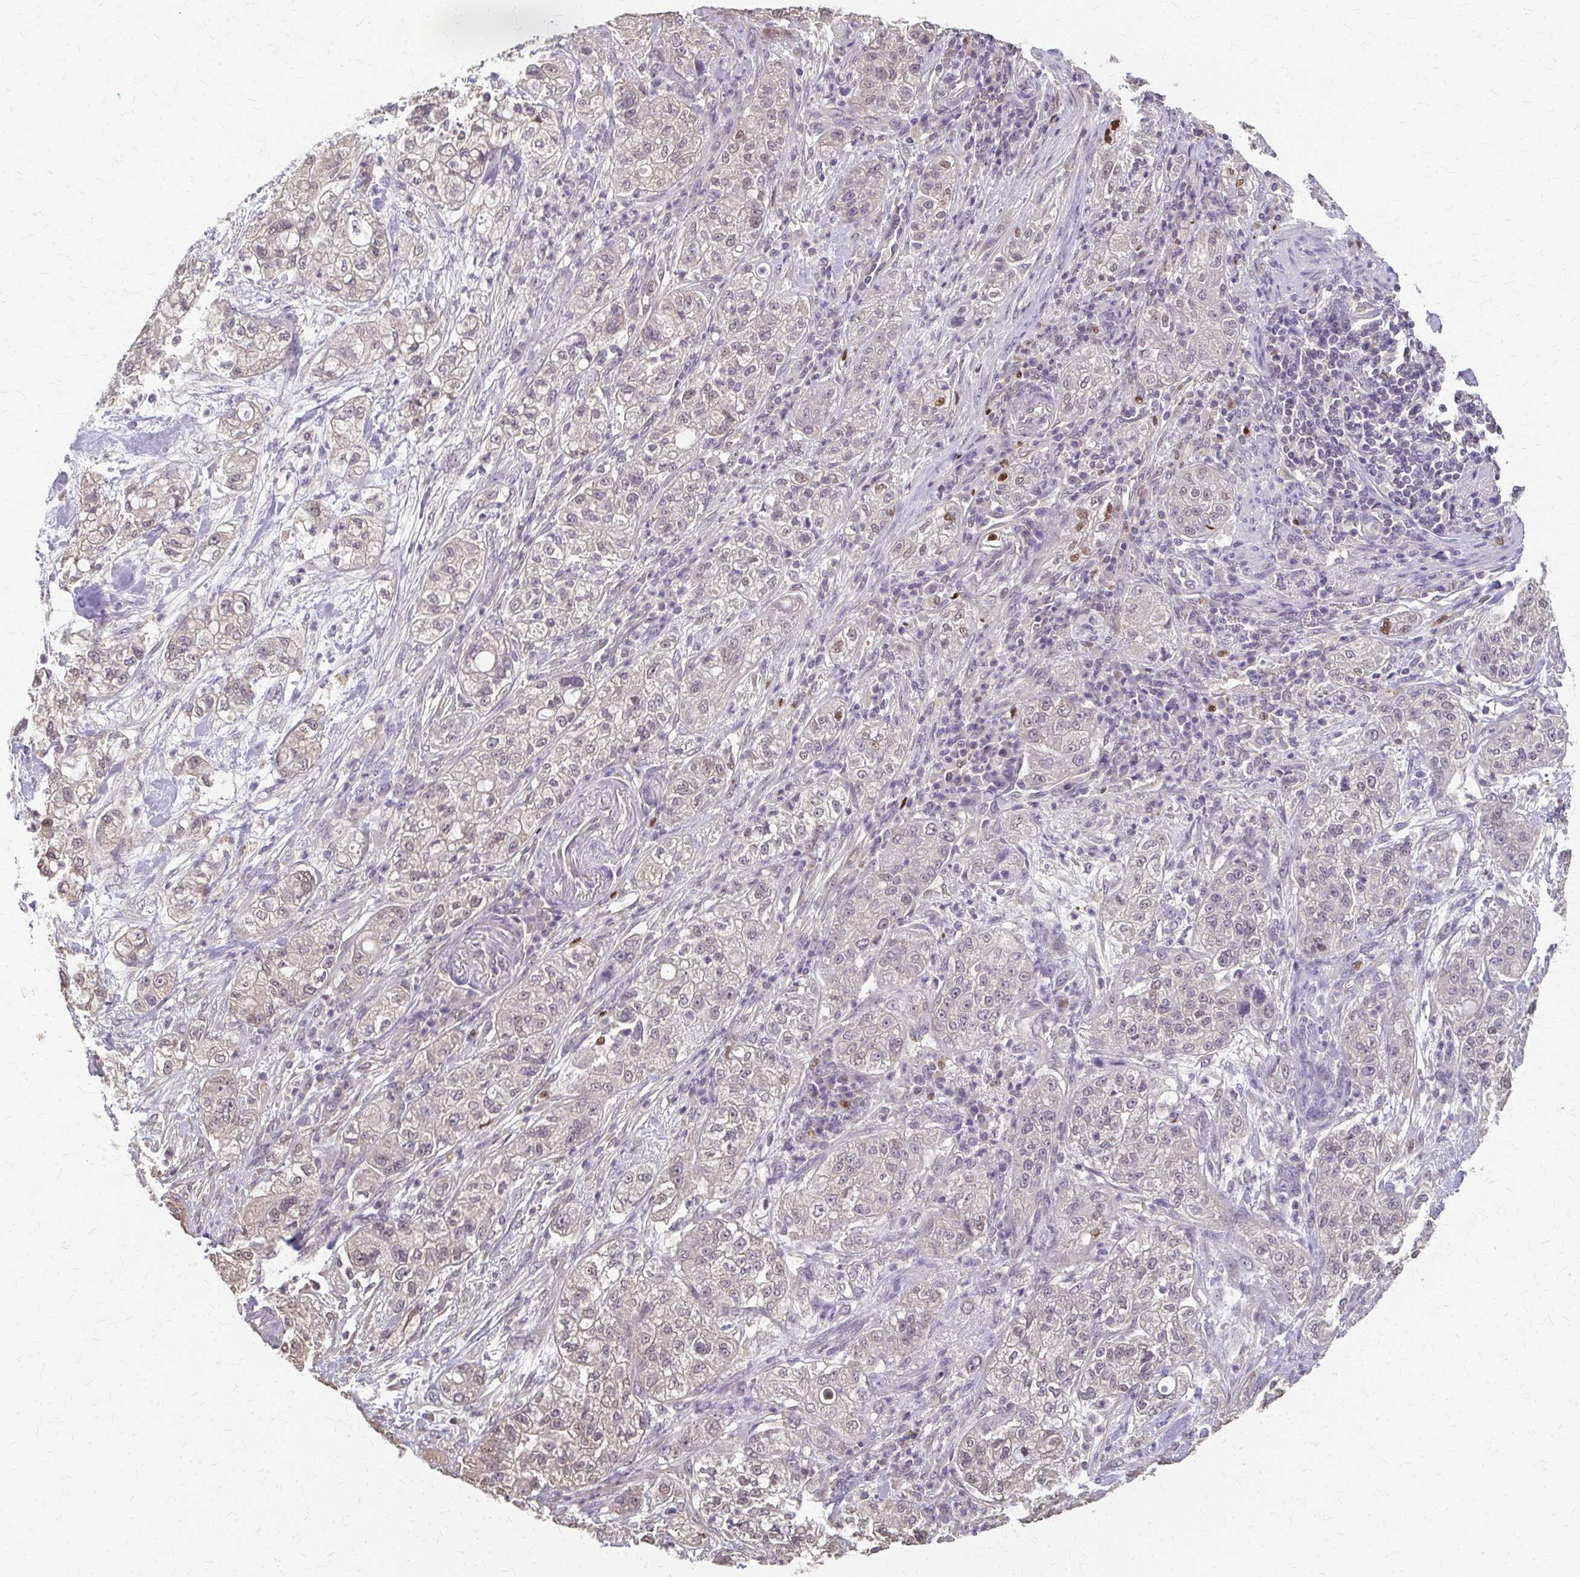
{"staining": {"intensity": "weak", "quantity": "<25%", "location": "cytoplasmic/membranous"}, "tissue": "pancreatic cancer", "cell_type": "Tumor cells", "image_type": "cancer", "snomed": [{"axis": "morphology", "description": "Adenocarcinoma, NOS"}, {"axis": "topography", "description": "Pancreas"}], "caption": "Pancreatic cancer stained for a protein using IHC shows no positivity tumor cells.", "gene": "RABGAP1L", "patient": {"sex": "female", "age": 78}}